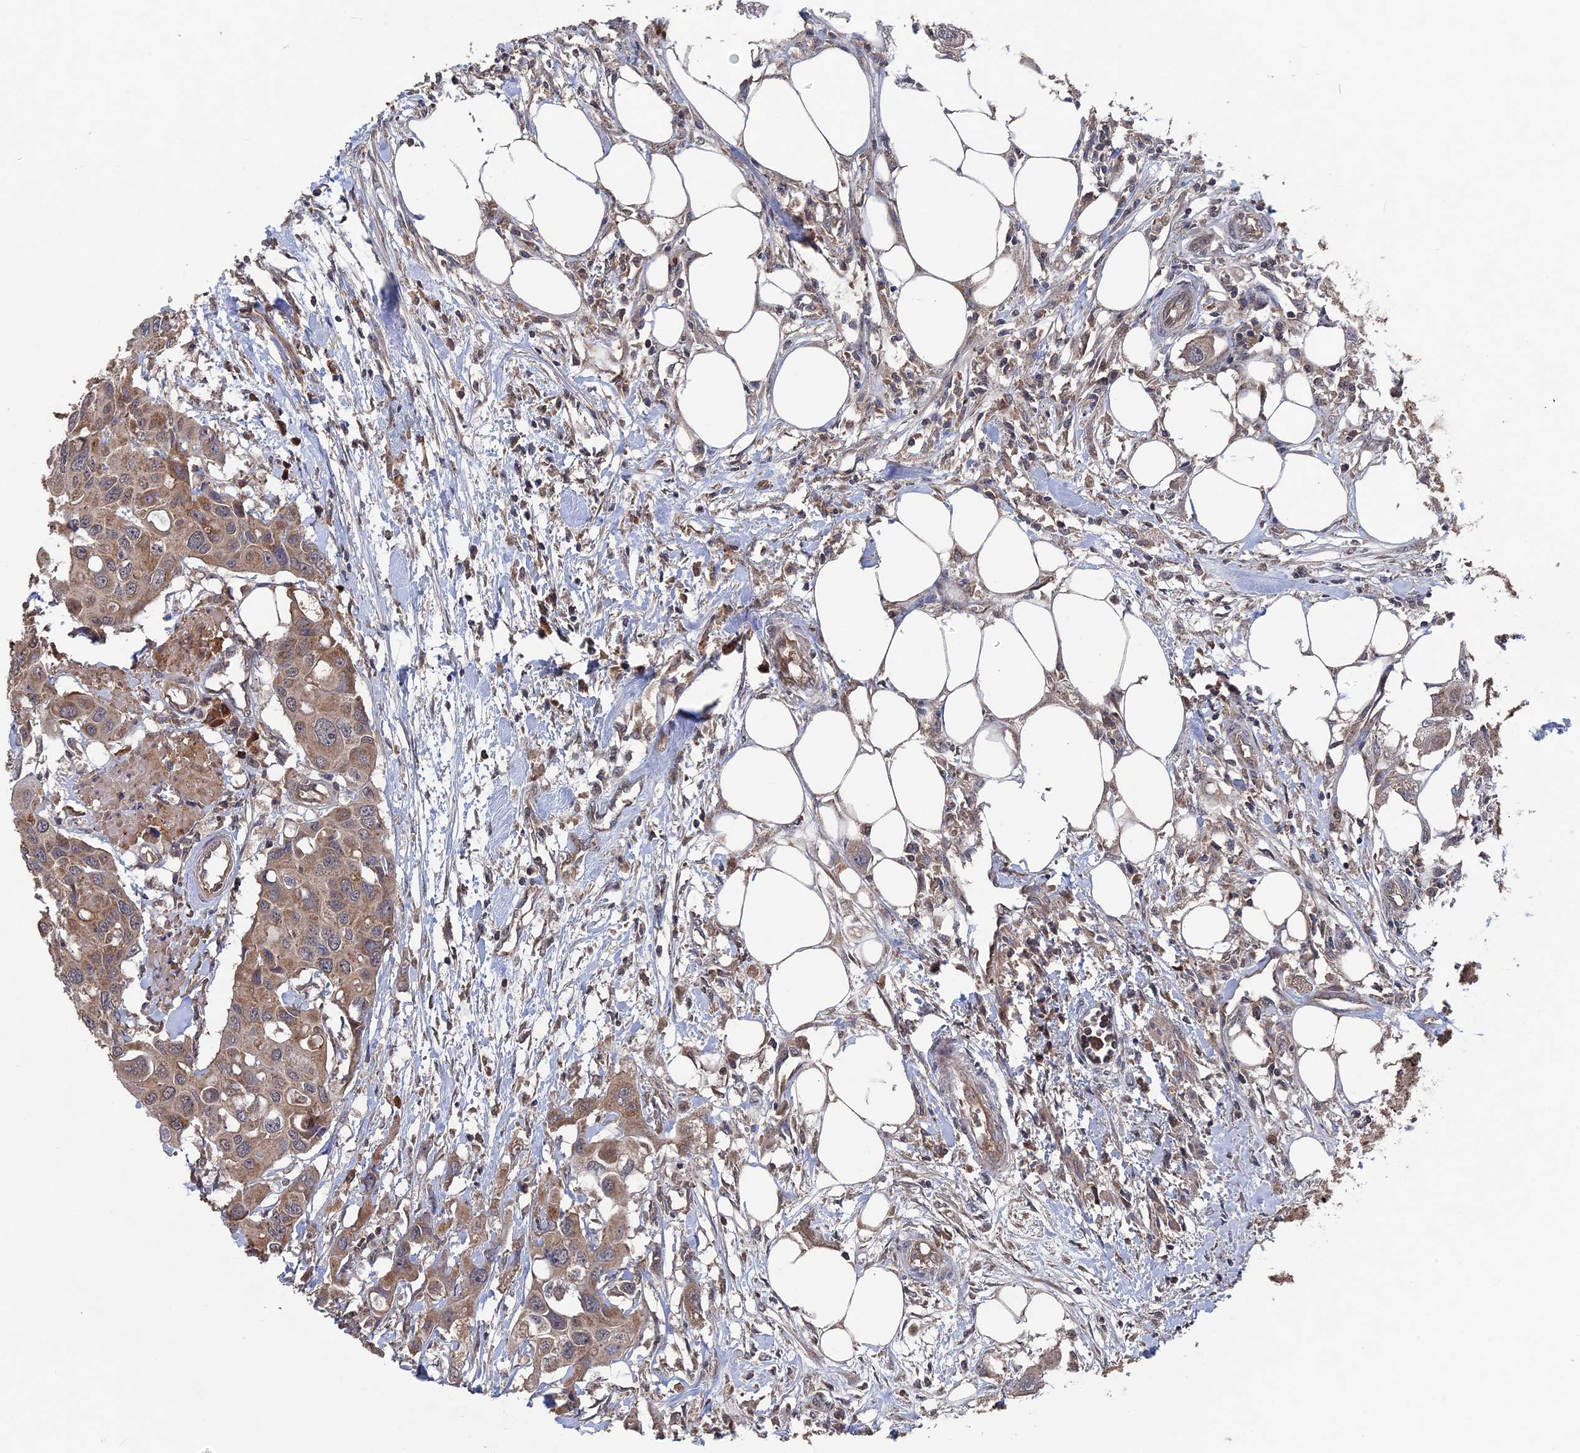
{"staining": {"intensity": "moderate", "quantity": ">75%", "location": "cytoplasmic/membranous"}, "tissue": "colorectal cancer", "cell_type": "Tumor cells", "image_type": "cancer", "snomed": [{"axis": "morphology", "description": "Adenocarcinoma, NOS"}, {"axis": "topography", "description": "Colon"}], "caption": "There is medium levels of moderate cytoplasmic/membranous staining in tumor cells of adenocarcinoma (colorectal), as demonstrated by immunohistochemical staining (brown color).", "gene": "RAB15", "patient": {"sex": "male", "age": 77}}